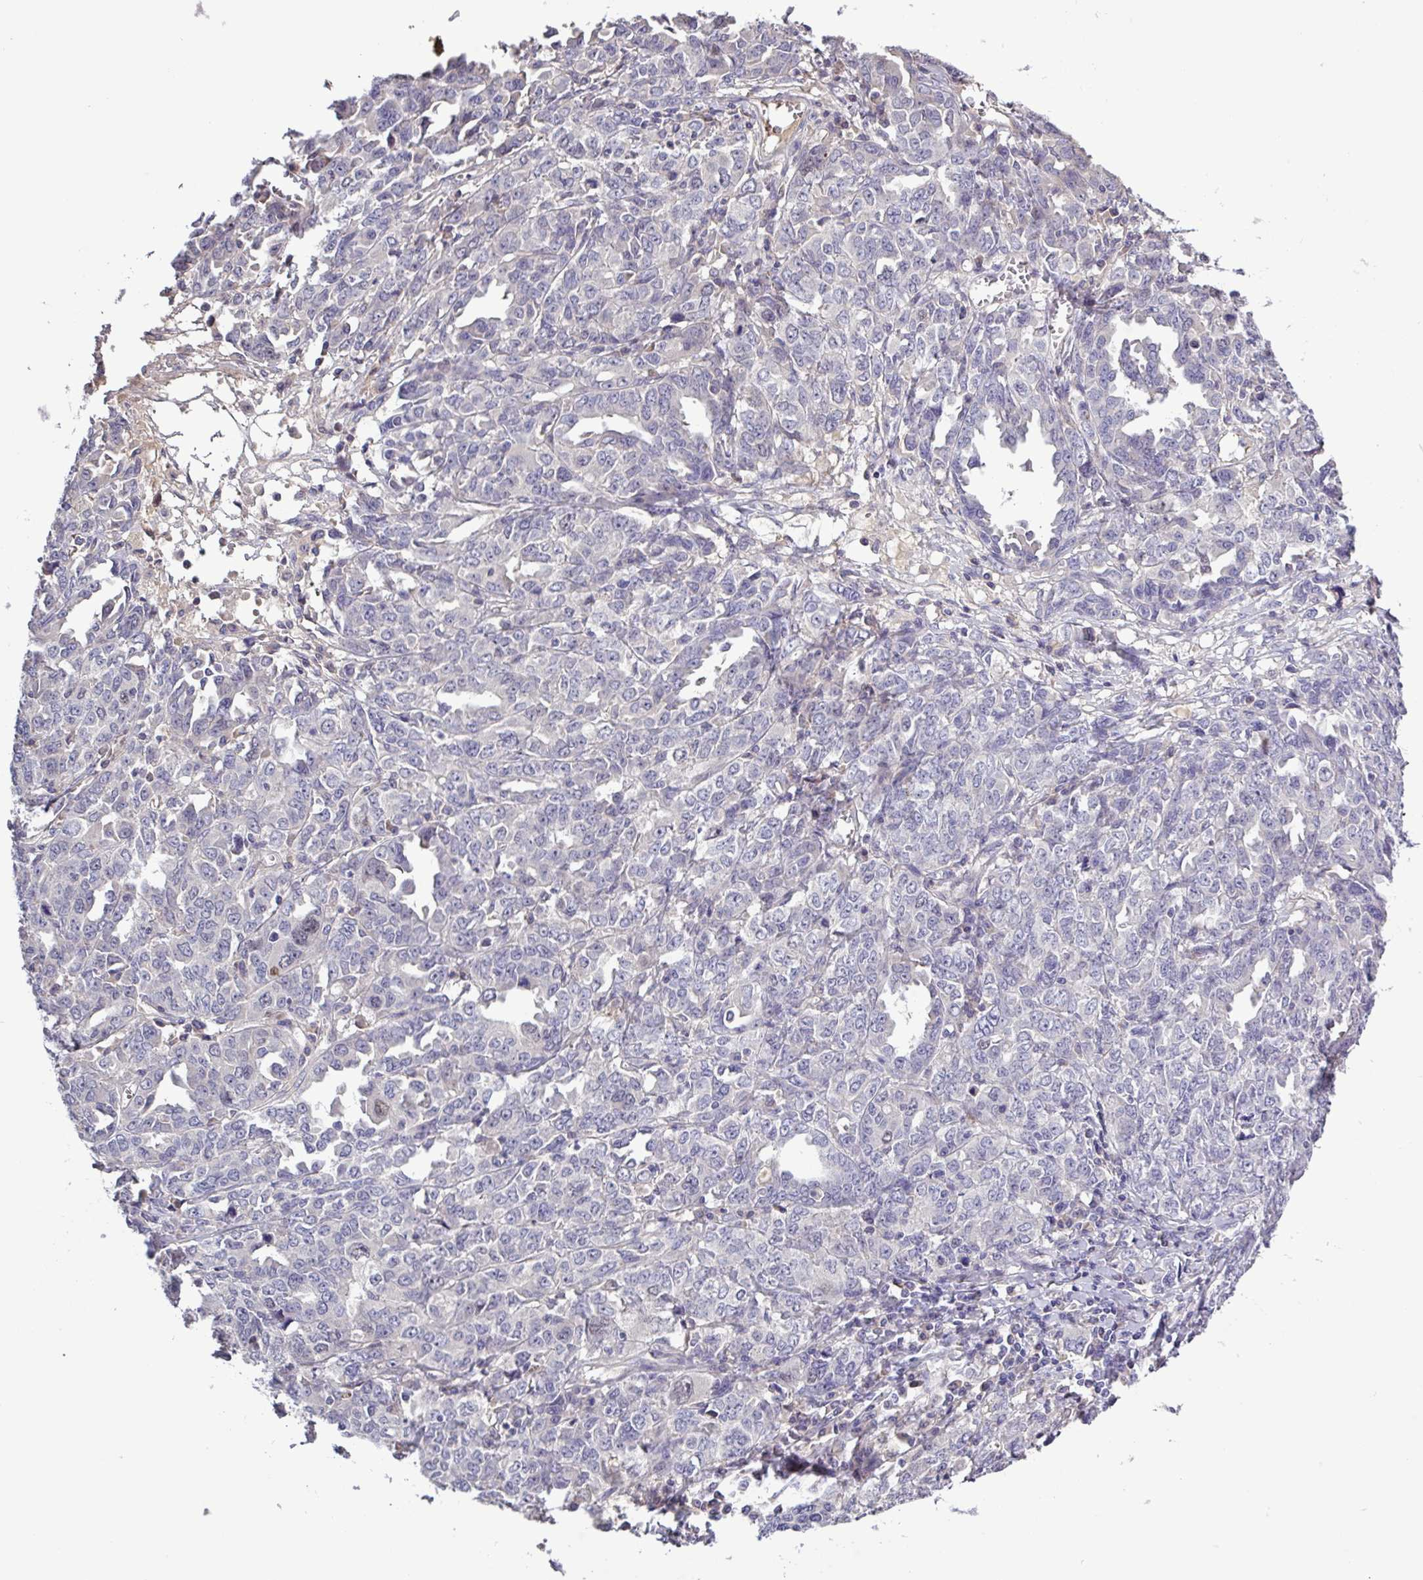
{"staining": {"intensity": "negative", "quantity": "none", "location": "none"}, "tissue": "ovarian cancer", "cell_type": "Tumor cells", "image_type": "cancer", "snomed": [{"axis": "morphology", "description": "Adenocarcinoma, NOS"}, {"axis": "morphology", "description": "Carcinoma, endometroid"}, {"axis": "topography", "description": "Ovary"}], "caption": "Immunohistochemistry (IHC) micrograph of neoplastic tissue: human ovarian cancer (adenocarcinoma) stained with DAB reveals no significant protein expression in tumor cells.", "gene": "SFTPB", "patient": {"sex": "female", "age": 72}}